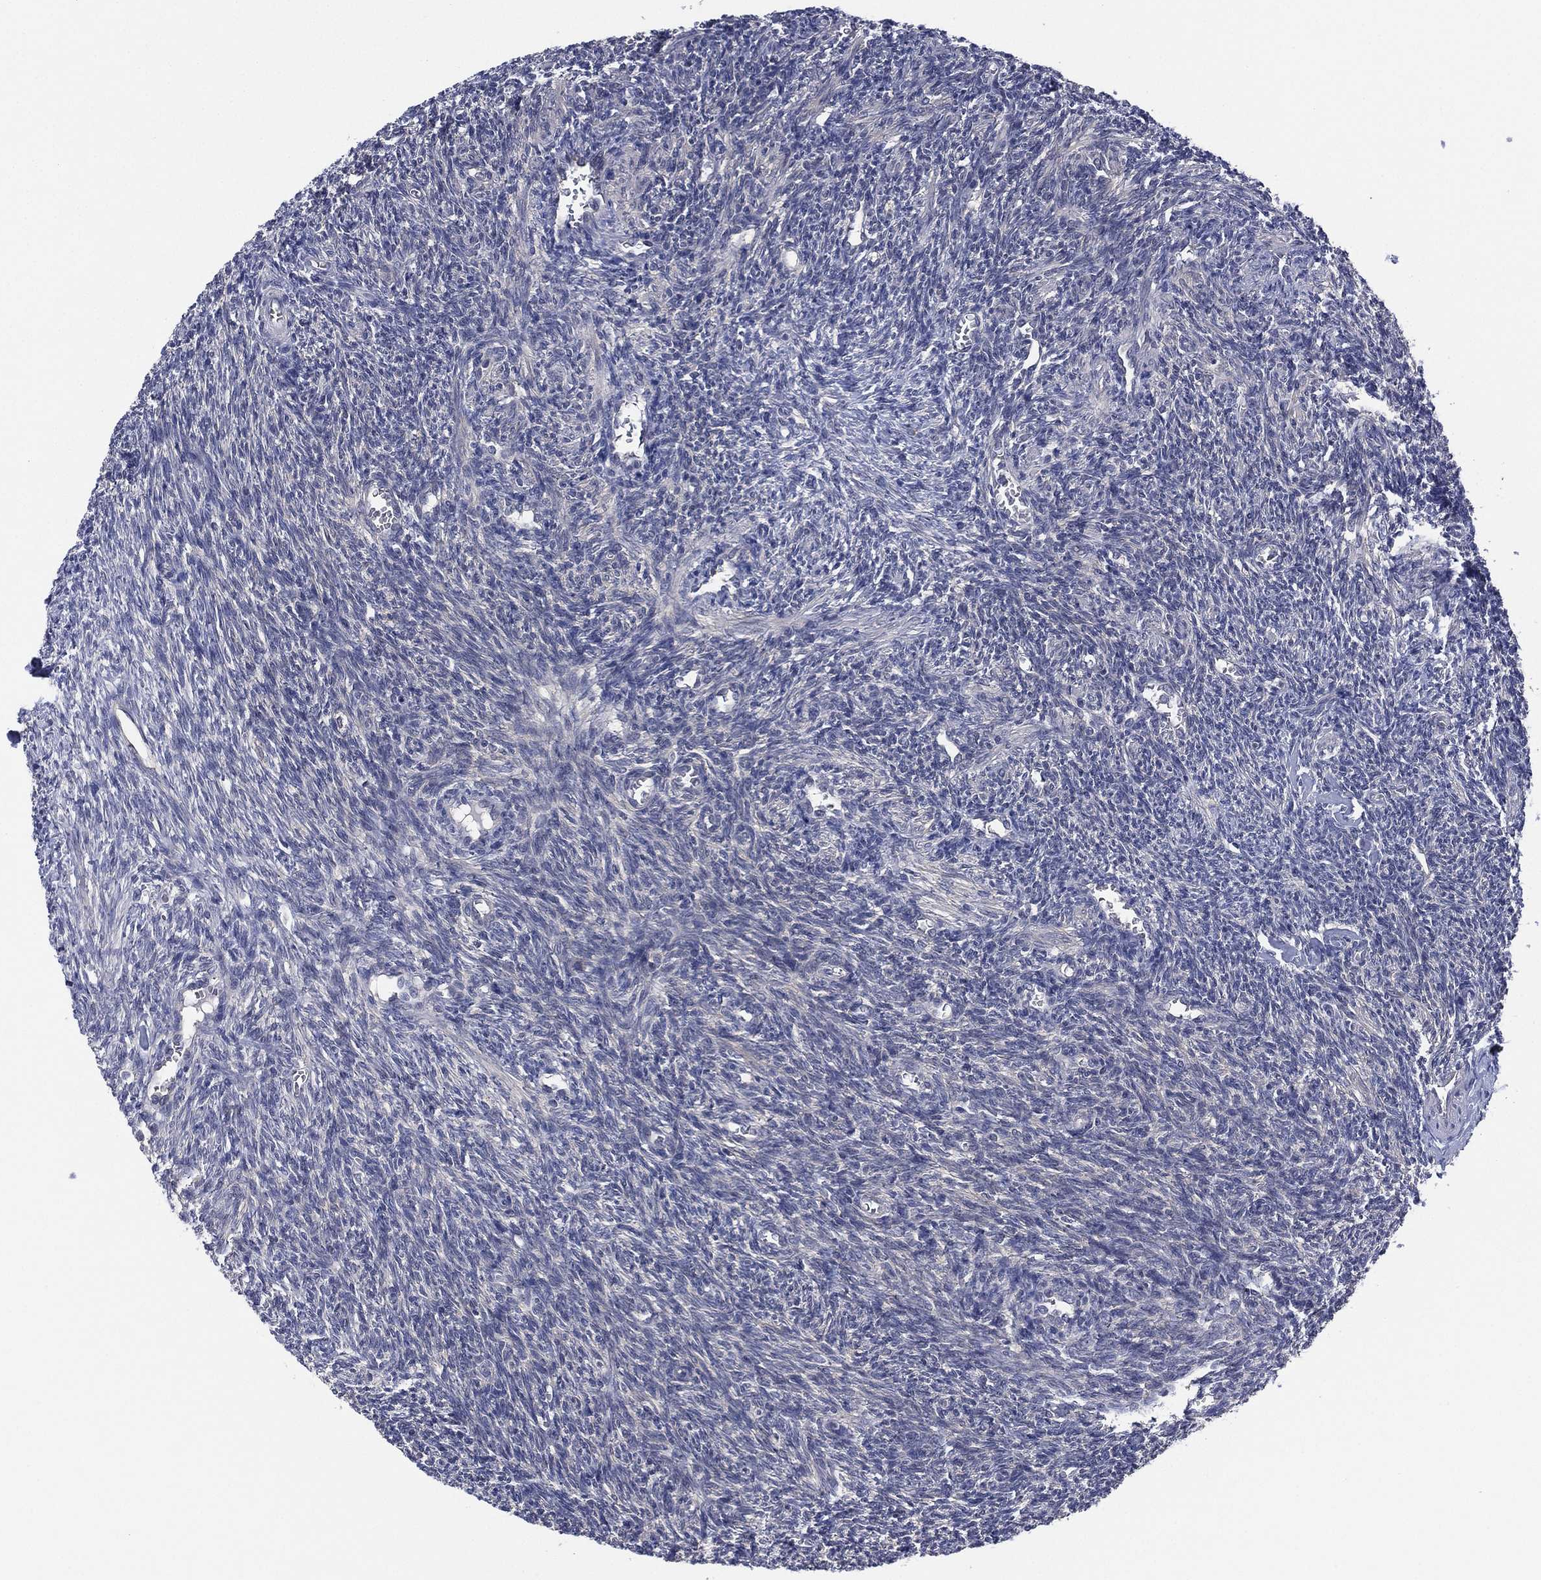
{"staining": {"intensity": "negative", "quantity": "none", "location": "none"}, "tissue": "ovary", "cell_type": "Follicle cells", "image_type": "normal", "snomed": [{"axis": "morphology", "description": "Normal tissue, NOS"}, {"axis": "topography", "description": "Ovary"}], "caption": "Immunohistochemistry (IHC) micrograph of benign human ovary stained for a protein (brown), which exhibits no positivity in follicle cells.", "gene": "MPP7", "patient": {"sex": "female", "age": 27}}